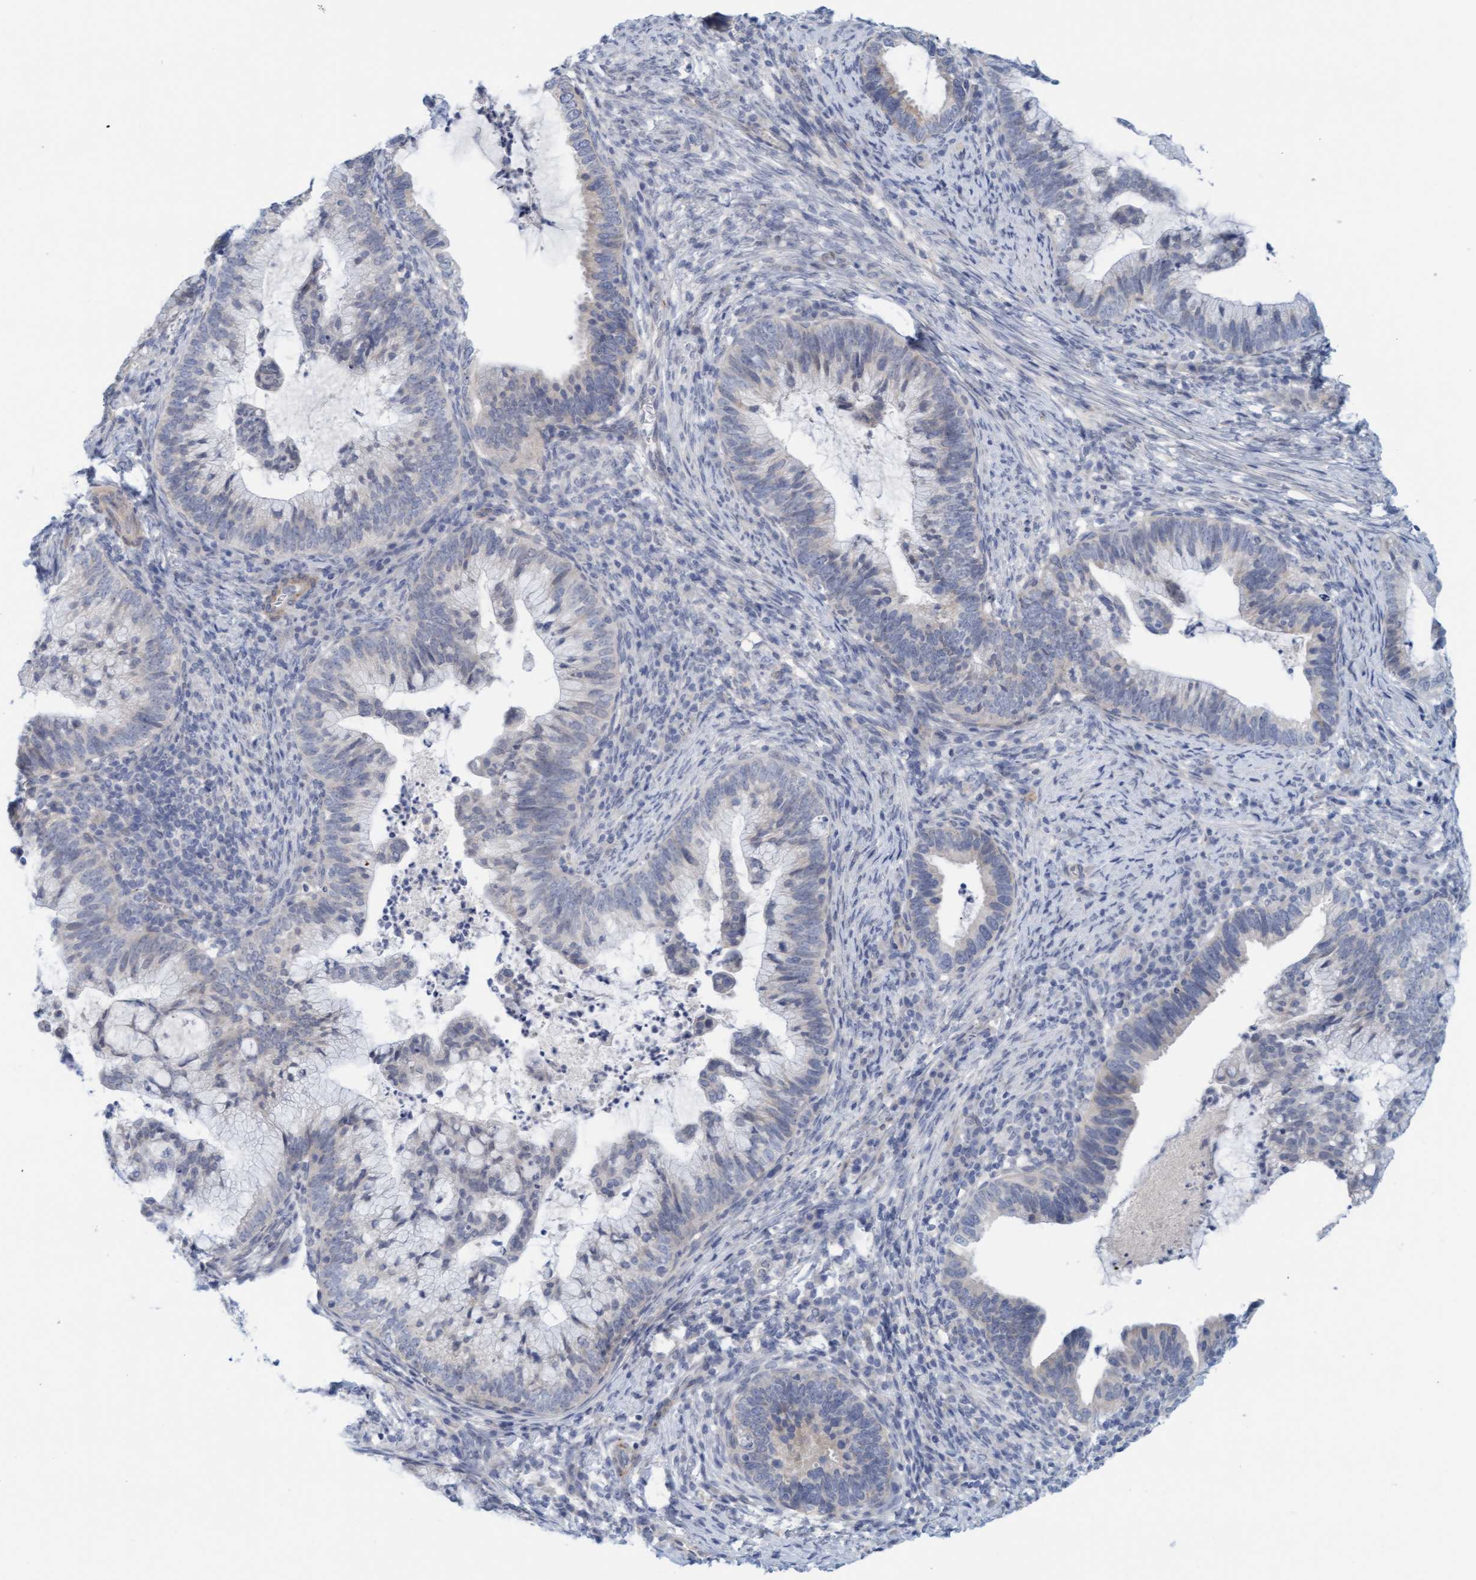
{"staining": {"intensity": "negative", "quantity": "none", "location": "none"}, "tissue": "cervical cancer", "cell_type": "Tumor cells", "image_type": "cancer", "snomed": [{"axis": "morphology", "description": "Adenocarcinoma, NOS"}, {"axis": "topography", "description": "Cervix"}], "caption": "DAB immunohistochemical staining of cervical cancer (adenocarcinoma) shows no significant expression in tumor cells.", "gene": "TSTD2", "patient": {"sex": "female", "age": 36}}